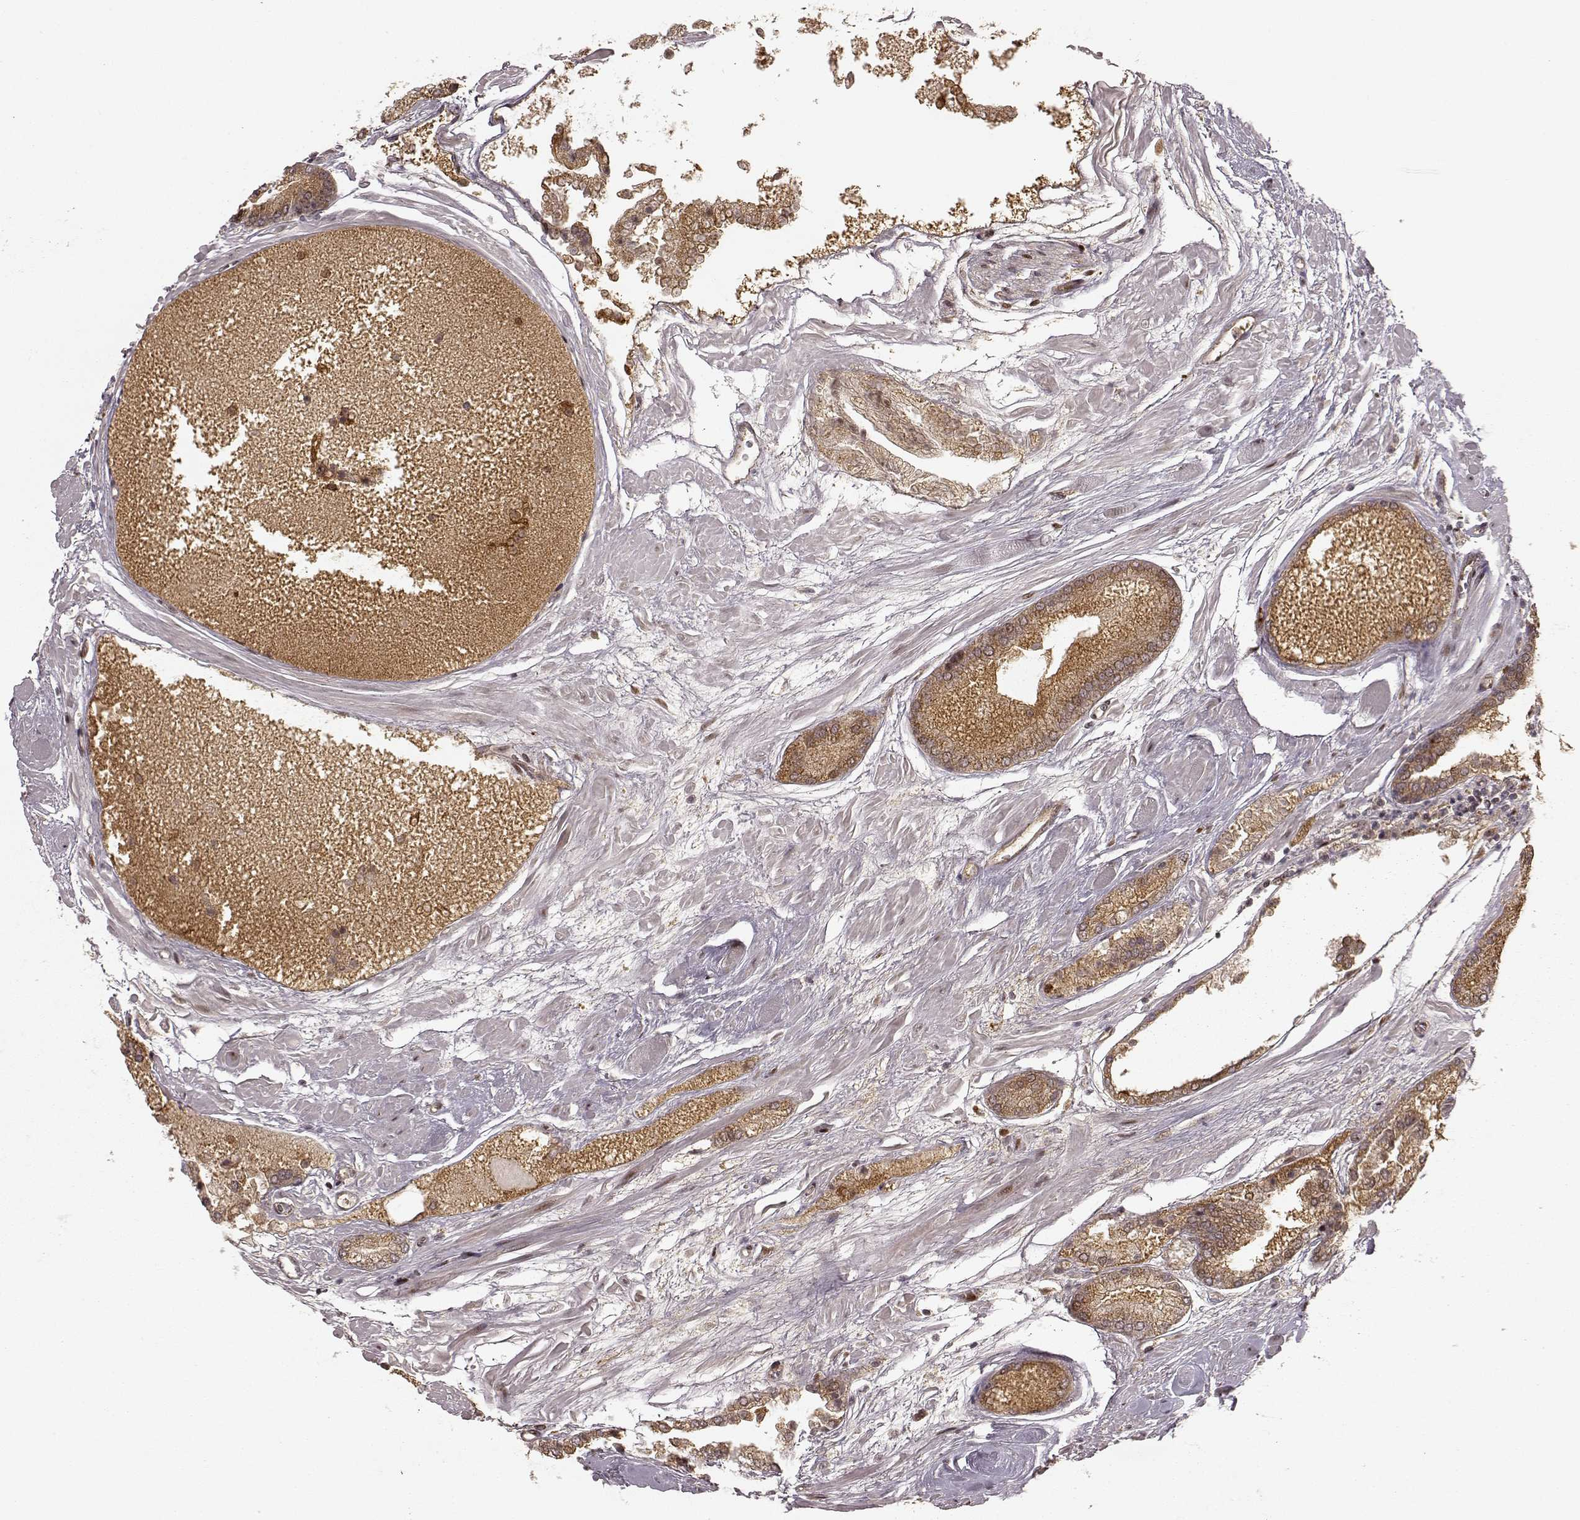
{"staining": {"intensity": "weak", "quantity": ">75%", "location": "cytoplasmic/membranous"}, "tissue": "prostate cancer", "cell_type": "Tumor cells", "image_type": "cancer", "snomed": [{"axis": "morphology", "description": "Adenocarcinoma, High grade"}, {"axis": "topography", "description": "Prostate"}], "caption": "Prostate cancer (adenocarcinoma (high-grade)) stained with DAB (3,3'-diaminobenzidine) IHC displays low levels of weak cytoplasmic/membranous positivity in approximately >75% of tumor cells. The protein is shown in brown color, while the nuclei are stained blue.", "gene": "SLC12A9", "patient": {"sex": "male", "age": 56}}